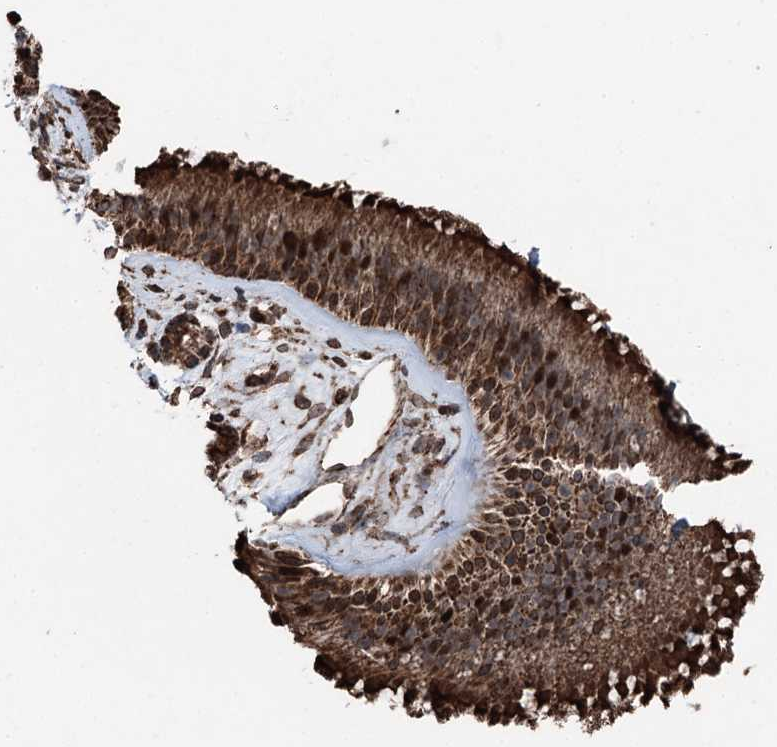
{"staining": {"intensity": "strong", "quantity": ">75%", "location": "cytoplasmic/membranous,nuclear"}, "tissue": "nasopharynx", "cell_type": "Respiratory epithelial cells", "image_type": "normal", "snomed": [{"axis": "morphology", "description": "Normal tissue, NOS"}, {"axis": "morphology", "description": "Inflammation, NOS"}, {"axis": "morphology", "description": "Malignant melanoma, Metastatic site"}, {"axis": "topography", "description": "Nasopharynx"}], "caption": "IHC staining of unremarkable nasopharynx, which displays high levels of strong cytoplasmic/membranous,nuclear expression in about >75% of respiratory epithelial cells indicating strong cytoplasmic/membranous,nuclear protein positivity. The staining was performed using DAB (brown) for protein detection and nuclei were counterstained in hematoxylin (blue).", "gene": "STEEP1", "patient": {"sex": "male", "age": 70}}